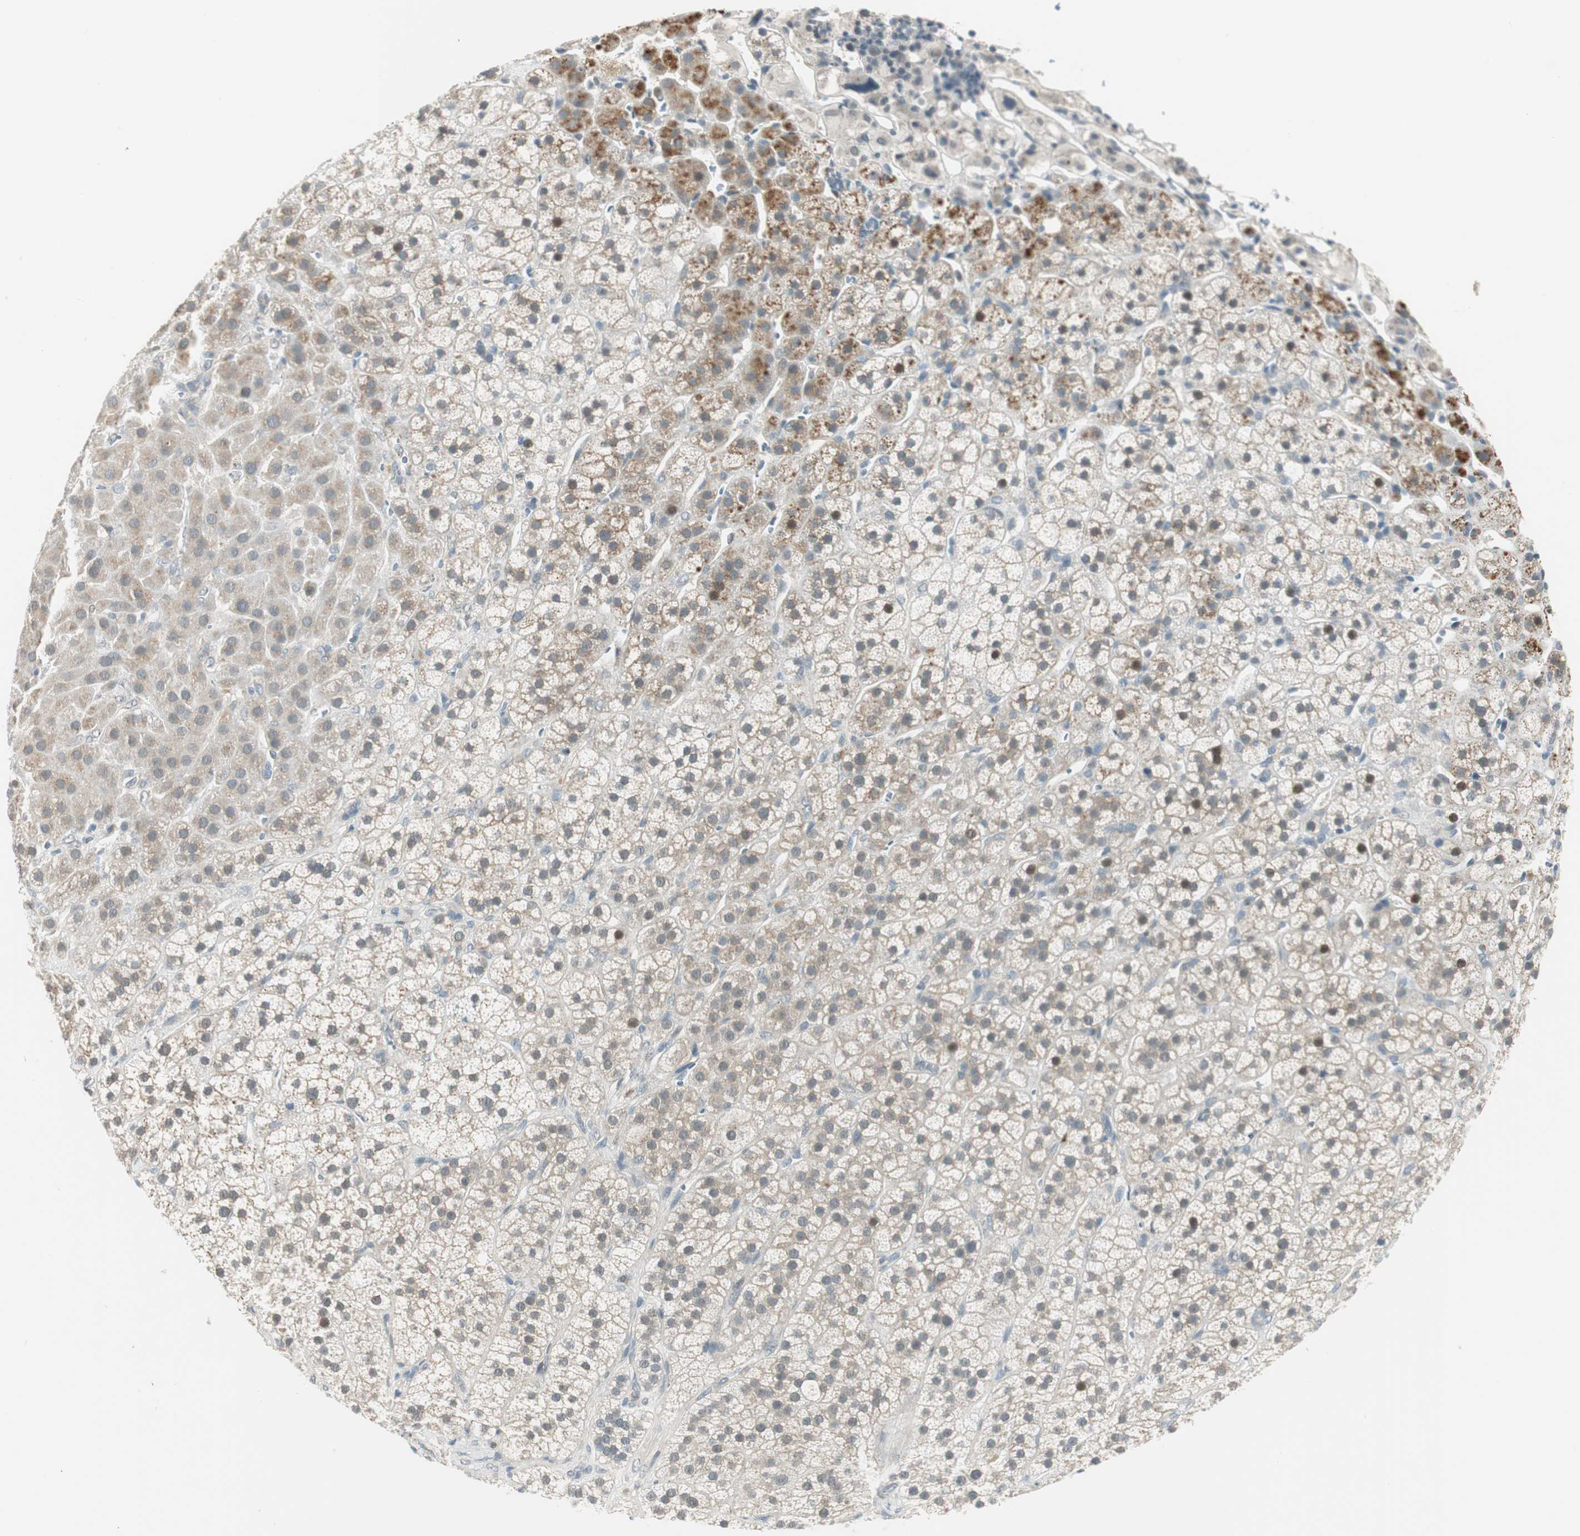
{"staining": {"intensity": "moderate", "quantity": "<25%", "location": "cytoplasmic/membranous,nuclear"}, "tissue": "adrenal gland", "cell_type": "Glandular cells", "image_type": "normal", "snomed": [{"axis": "morphology", "description": "Normal tissue, NOS"}, {"axis": "topography", "description": "Adrenal gland"}], "caption": "Human adrenal gland stained with a brown dye shows moderate cytoplasmic/membranous,nuclear positive staining in approximately <25% of glandular cells.", "gene": "PCDHB15", "patient": {"sex": "male", "age": 56}}